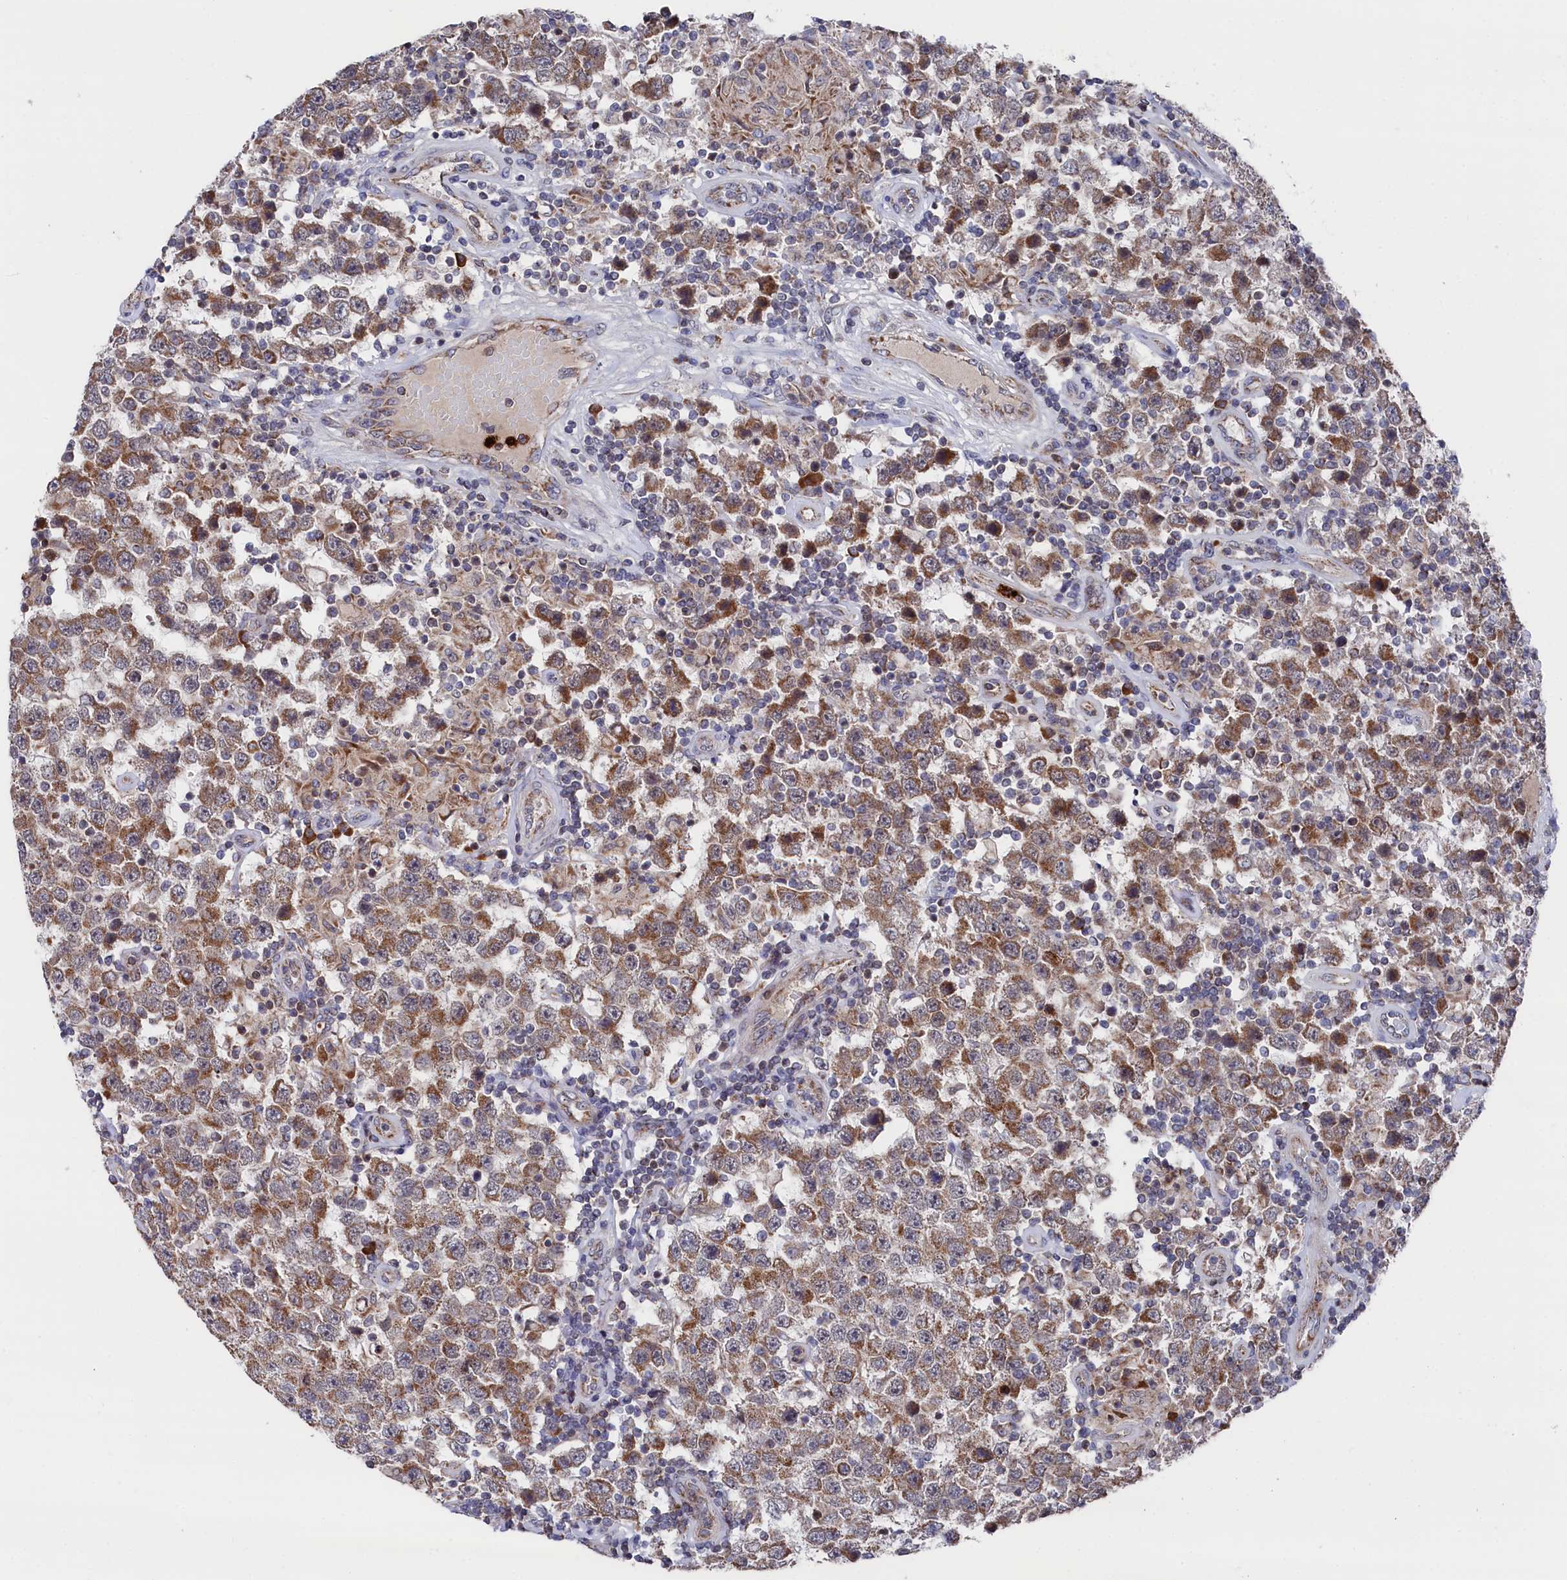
{"staining": {"intensity": "moderate", "quantity": ">75%", "location": "cytoplasmic/membranous"}, "tissue": "testis cancer", "cell_type": "Tumor cells", "image_type": "cancer", "snomed": [{"axis": "morphology", "description": "Normal tissue, NOS"}, {"axis": "morphology", "description": "Urothelial carcinoma, High grade"}, {"axis": "morphology", "description": "Seminoma, NOS"}, {"axis": "morphology", "description": "Carcinoma, Embryonal, NOS"}, {"axis": "topography", "description": "Urinary bladder"}, {"axis": "topography", "description": "Testis"}], "caption": "Immunohistochemical staining of testis seminoma displays medium levels of moderate cytoplasmic/membranous positivity in about >75% of tumor cells. The staining is performed using DAB (3,3'-diaminobenzidine) brown chromogen to label protein expression. The nuclei are counter-stained blue using hematoxylin.", "gene": "CHCHD1", "patient": {"sex": "male", "age": 41}}